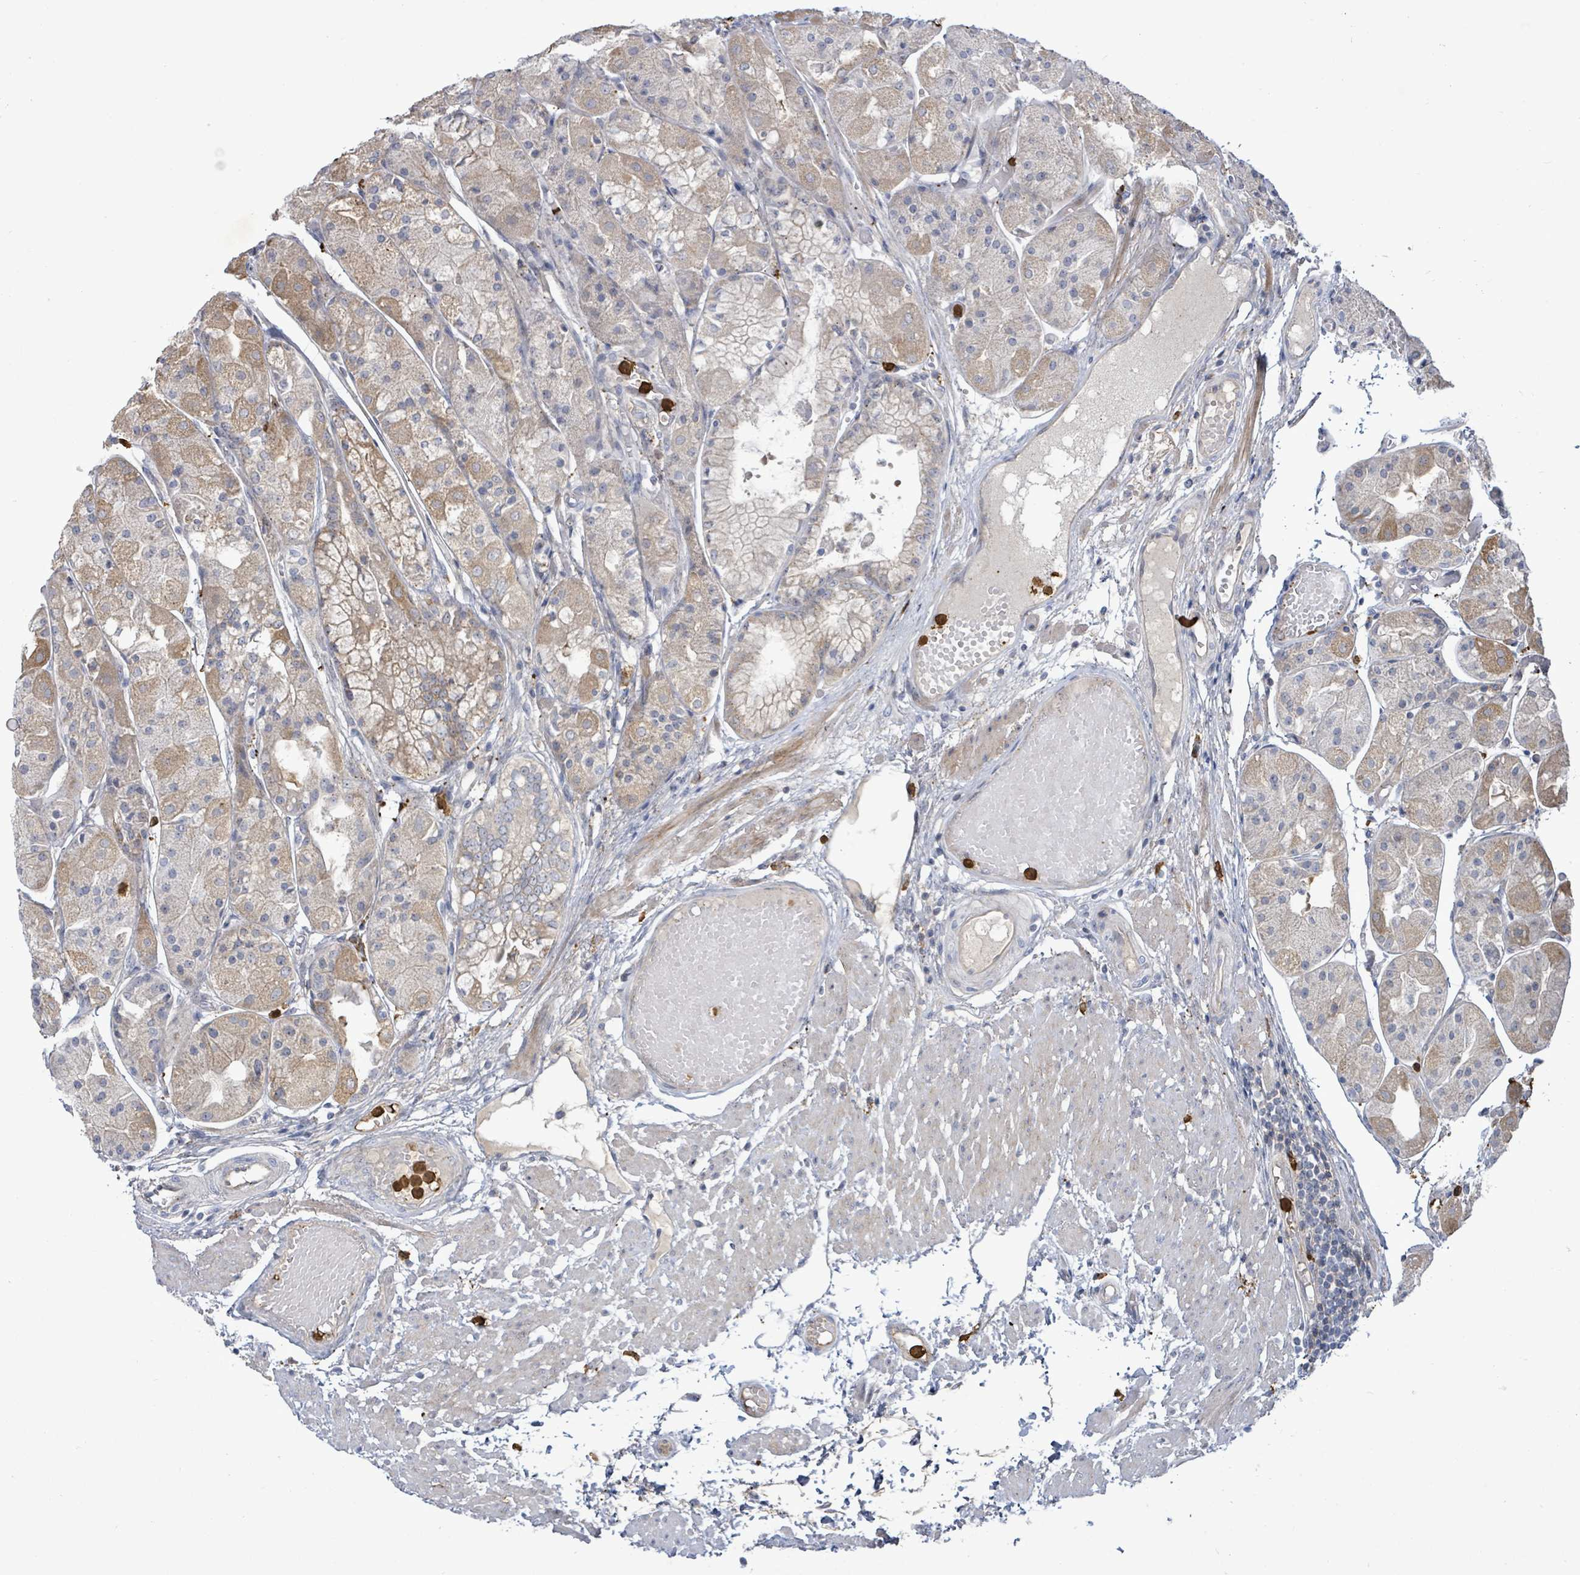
{"staining": {"intensity": "moderate", "quantity": "25%-75%", "location": "cytoplasmic/membranous"}, "tissue": "stomach", "cell_type": "Glandular cells", "image_type": "normal", "snomed": [{"axis": "morphology", "description": "Normal tissue, NOS"}, {"axis": "topography", "description": "Stomach, upper"}], "caption": "Immunohistochemistry micrograph of benign stomach: human stomach stained using immunohistochemistry exhibits medium levels of moderate protein expression localized specifically in the cytoplasmic/membranous of glandular cells, appearing as a cytoplasmic/membranous brown color.", "gene": "FAM210A", "patient": {"sex": "male", "age": 72}}